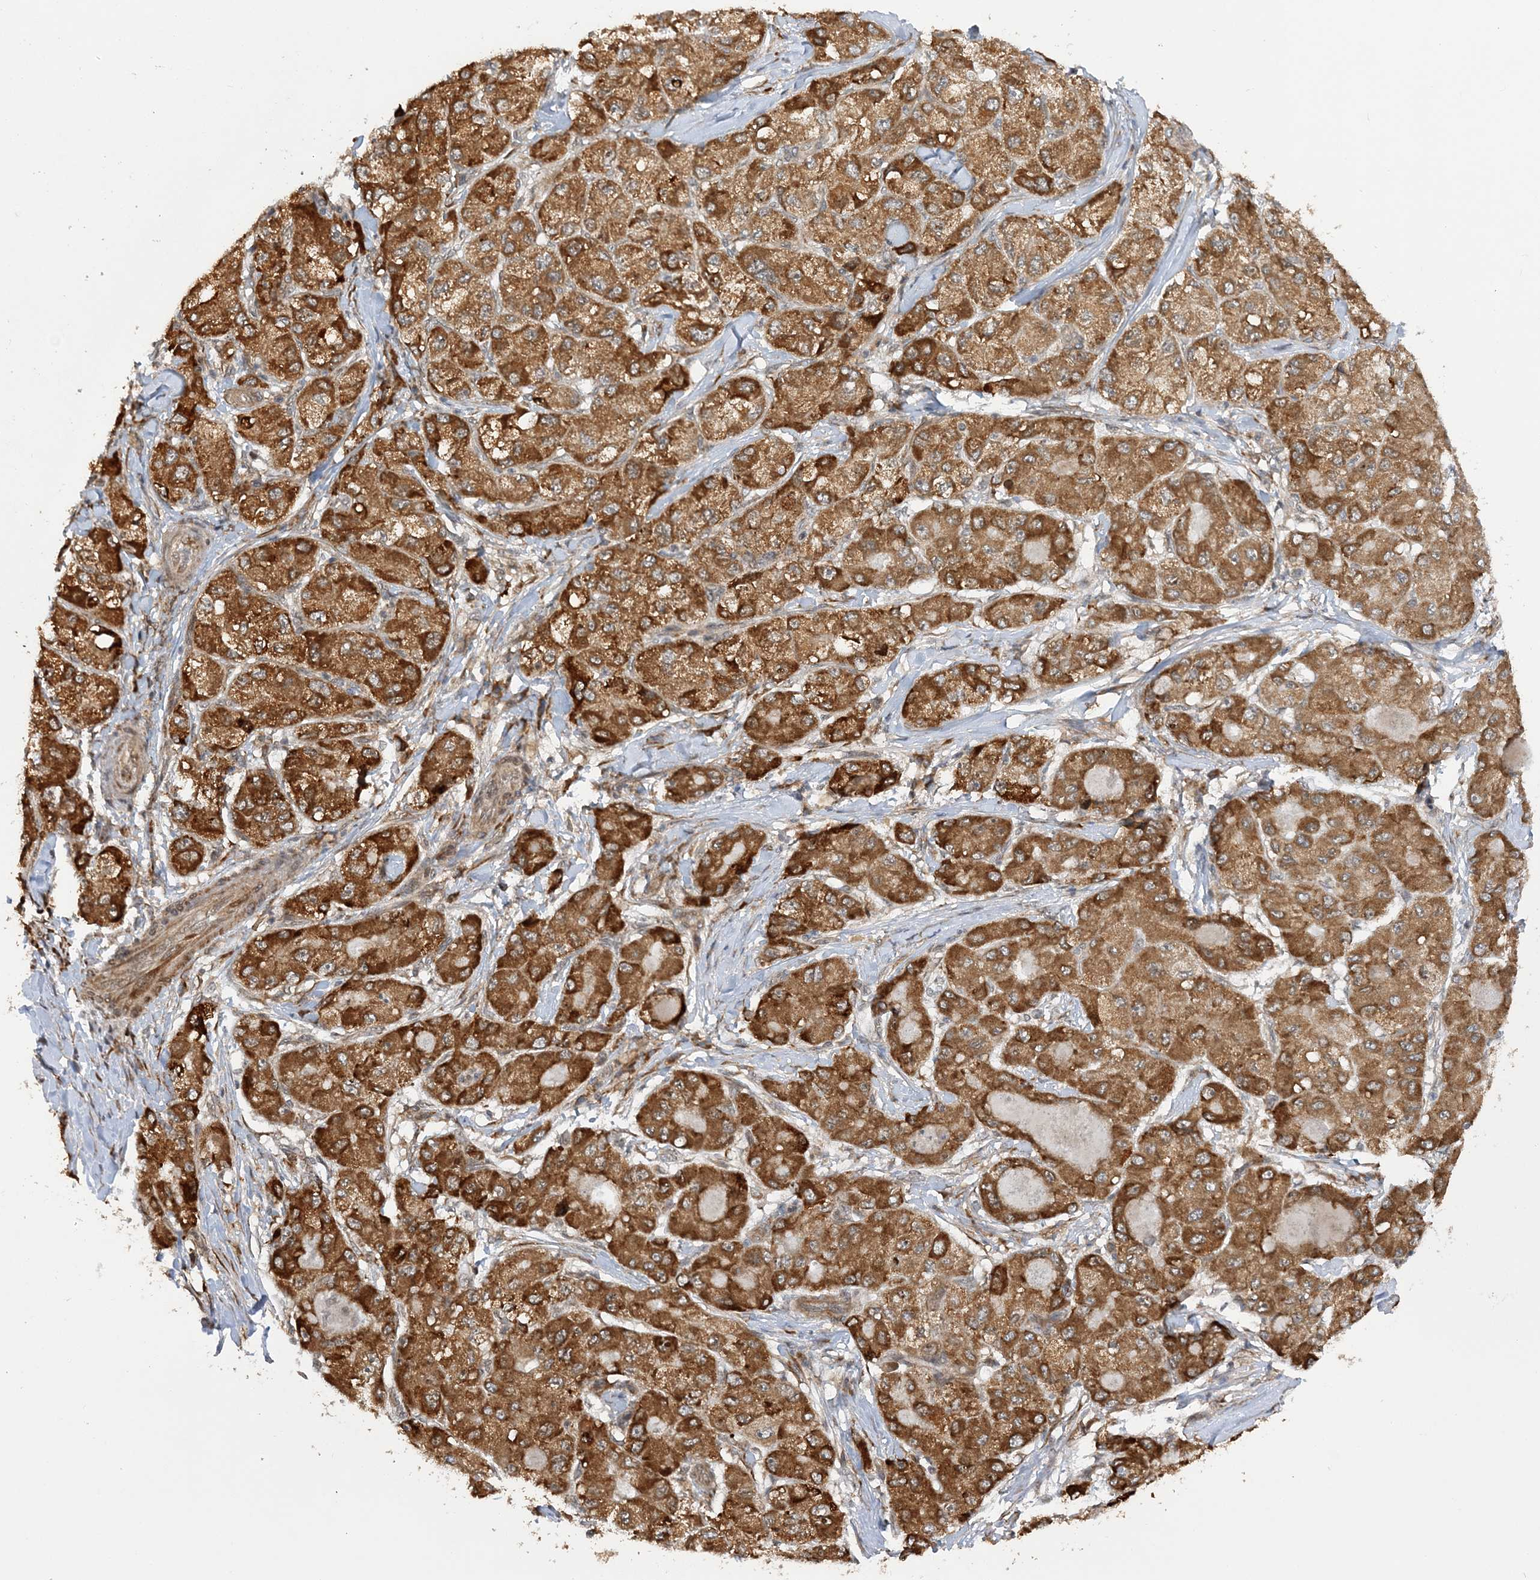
{"staining": {"intensity": "strong", "quantity": ">75%", "location": "cytoplasmic/membranous"}, "tissue": "liver cancer", "cell_type": "Tumor cells", "image_type": "cancer", "snomed": [{"axis": "morphology", "description": "Carcinoma, Hepatocellular, NOS"}, {"axis": "topography", "description": "Liver"}], "caption": "Strong cytoplasmic/membranous protein staining is identified in approximately >75% of tumor cells in liver cancer (hepatocellular carcinoma).", "gene": "MRPL47", "patient": {"sex": "male", "age": 80}}